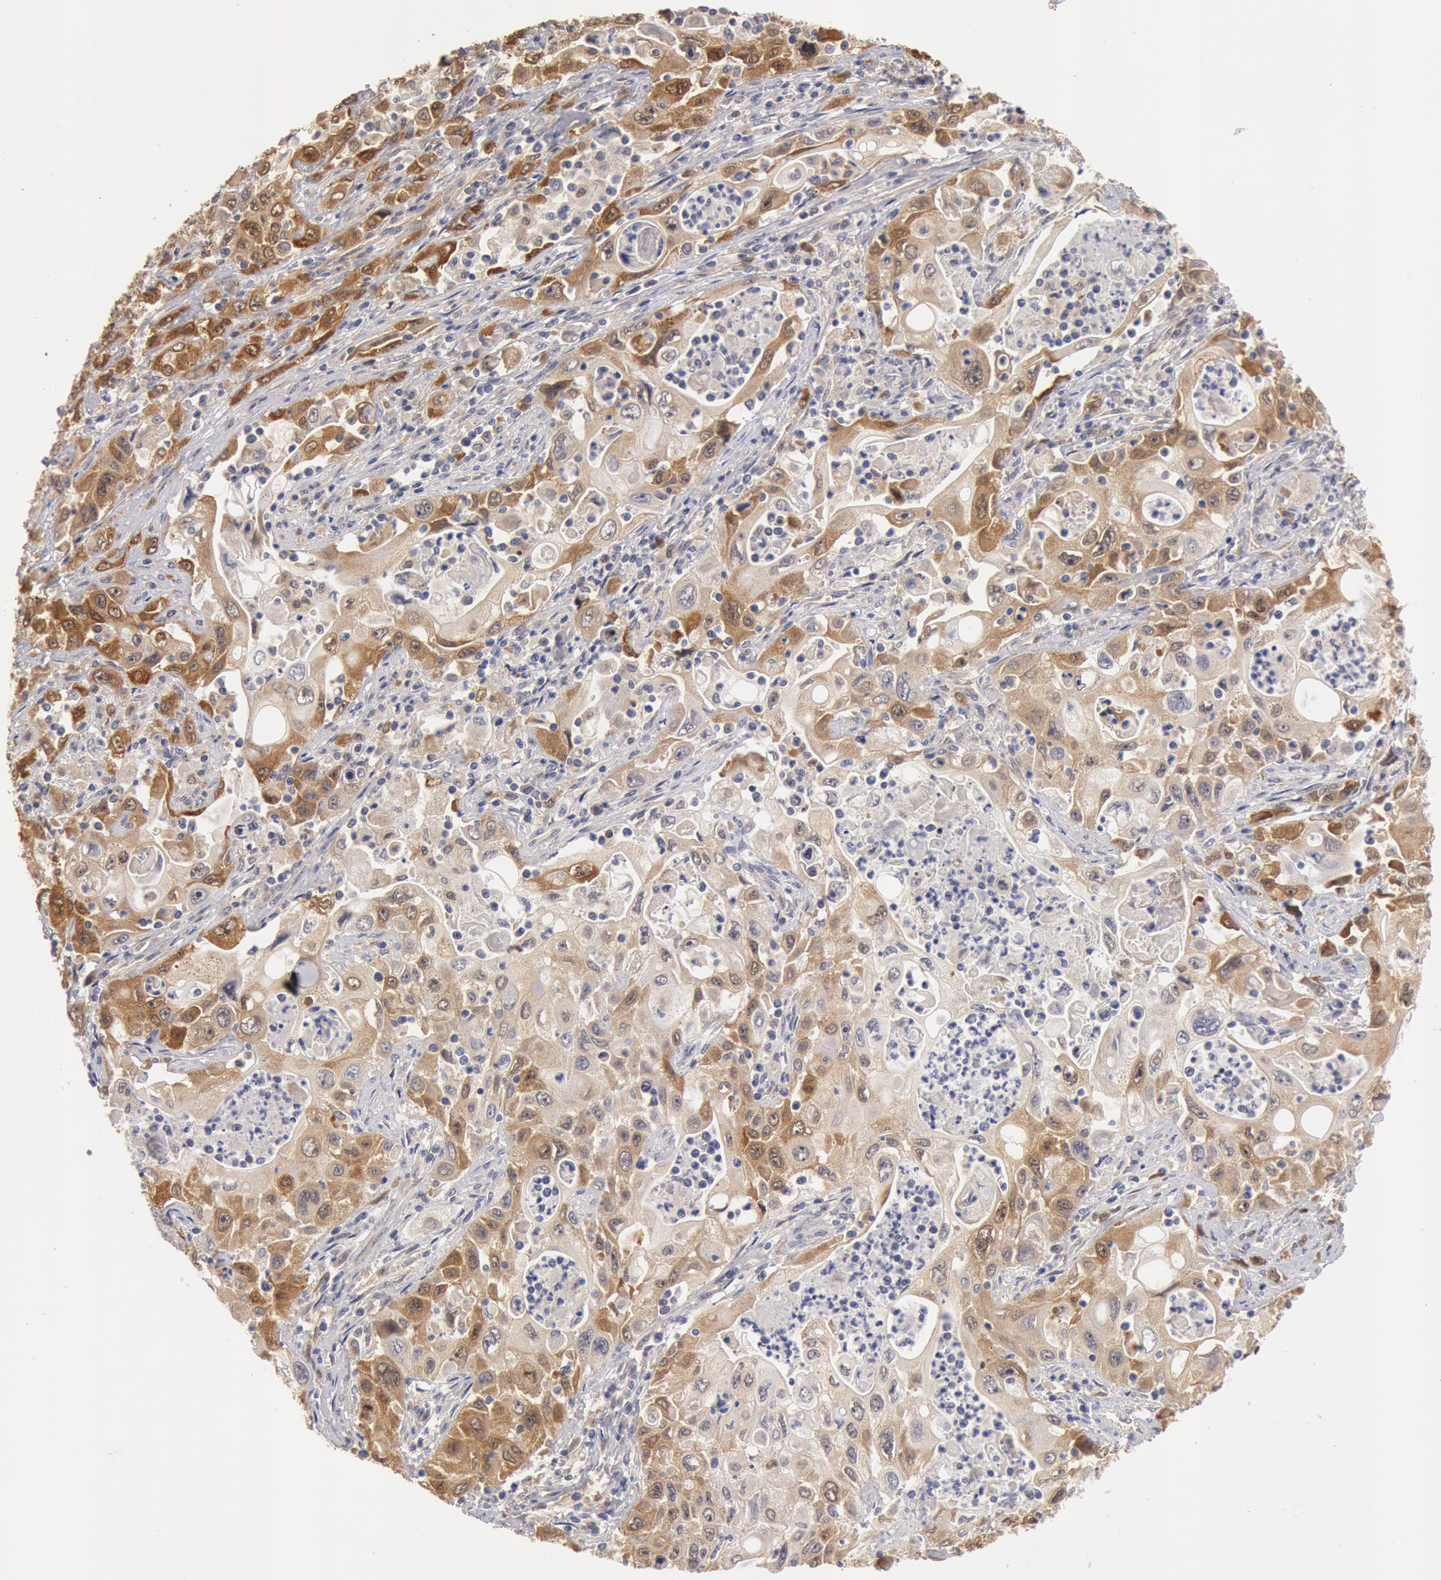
{"staining": {"intensity": "moderate", "quantity": "25%-75%", "location": "cytoplasmic/membranous"}, "tissue": "pancreatic cancer", "cell_type": "Tumor cells", "image_type": "cancer", "snomed": [{"axis": "morphology", "description": "Adenocarcinoma, NOS"}, {"axis": "topography", "description": "Pancreas"}], "caption": "Tumor cells reveal moderate cytoplasmic/membranous positivity in about 25%-75% of cells in adenocarcinoma (pancreatic).", "gene": "DNAJA1", "patient": {"sex": "male", "age": 70}}